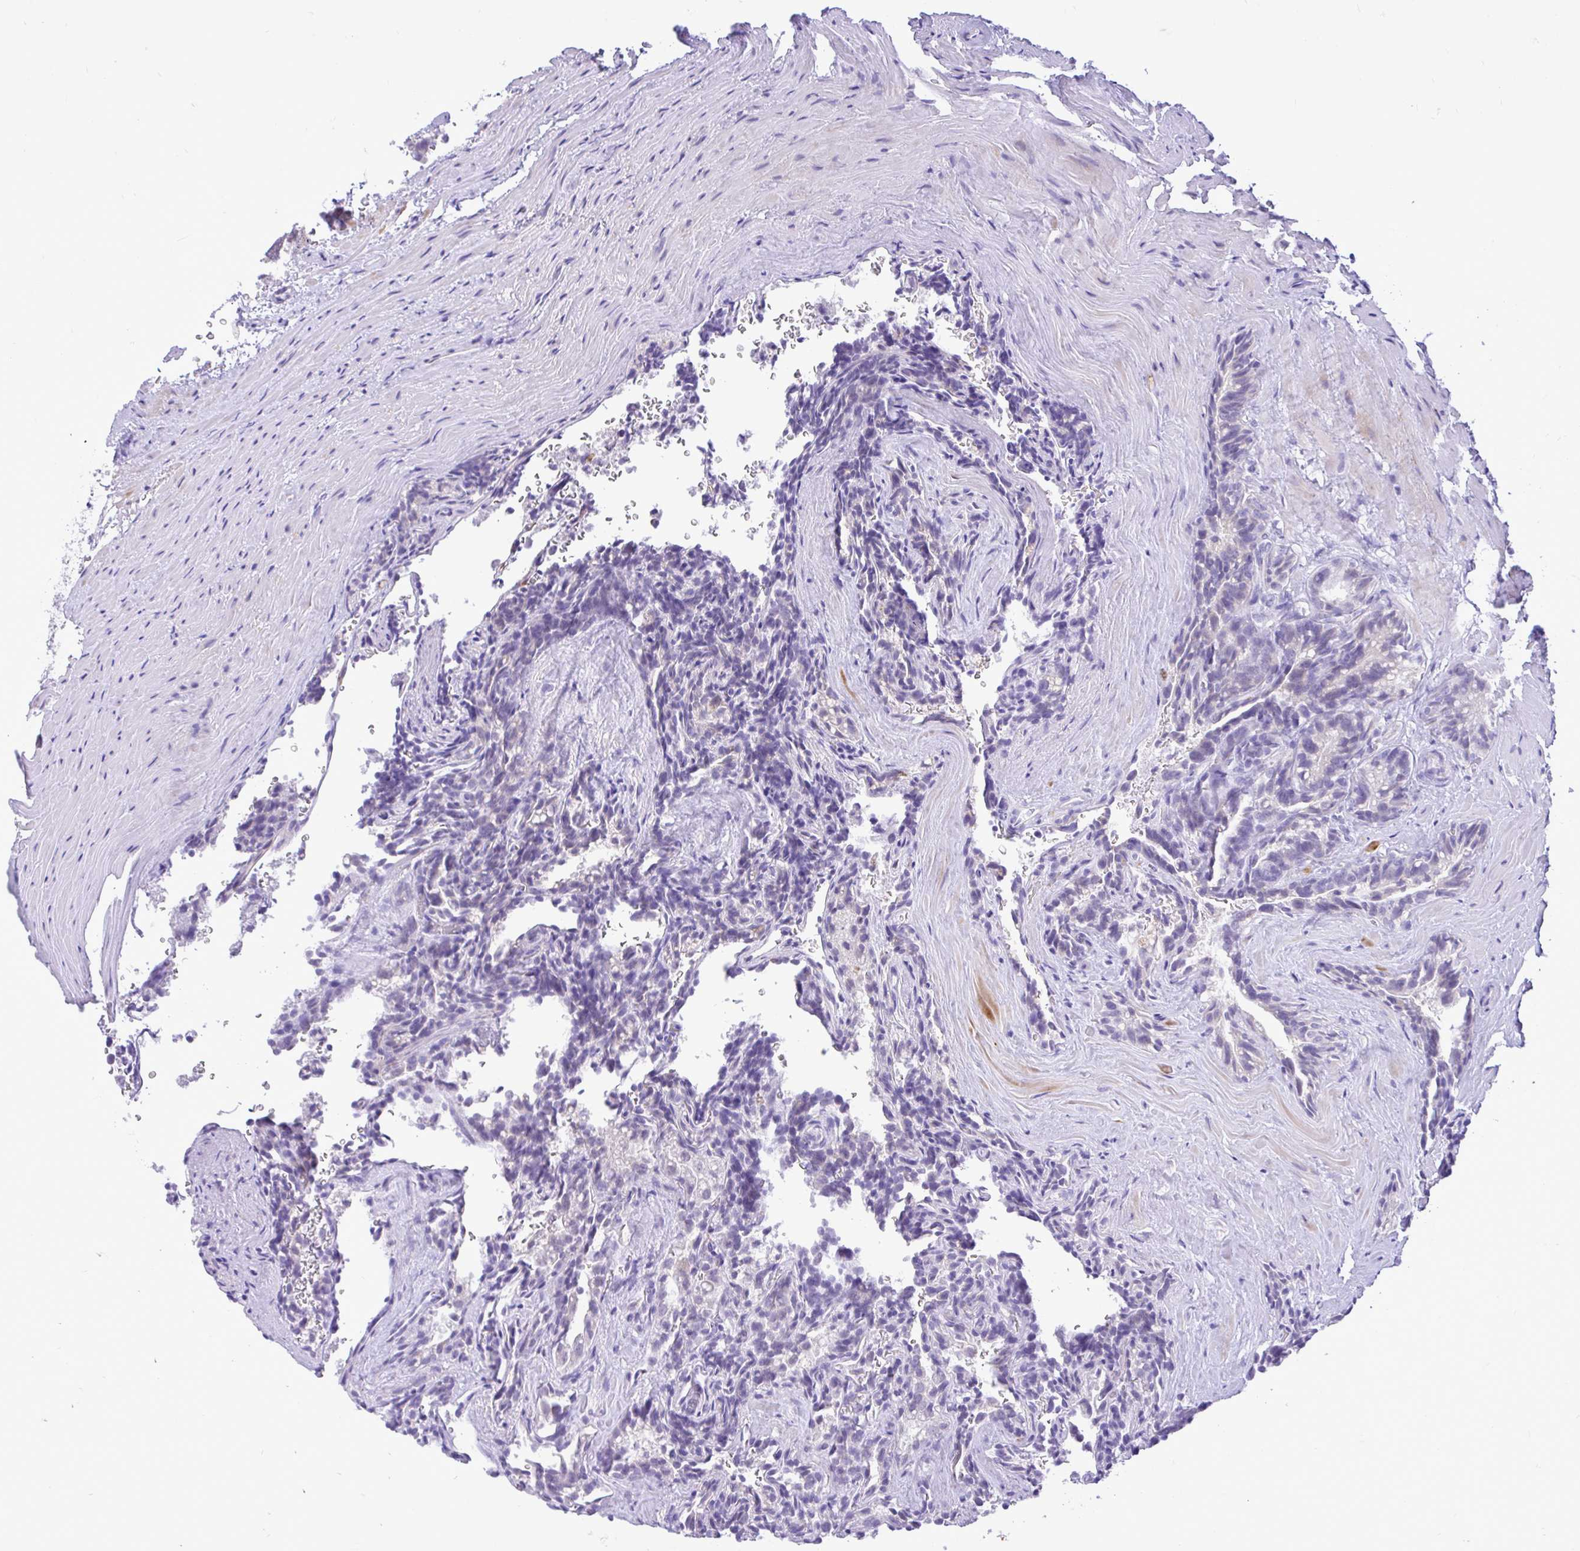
{"staining": {"intensity": "negative", "quantity": "none", "location": "none"}, "tissue": "seminal vesicle", "cell_type": "Glandular cells", "image_type": "normal", "snomed": [{"axis": "morphology", "description": "Normal tissue, NOS"}, {"axis": "topography", "description": "Seminal veicle"}], "caption": "Image shows no significant protein expression in glandular cells of normal seminal vesicle.", "gene": "ZNF101", "patient": {"sex": "male", "age": 47}}